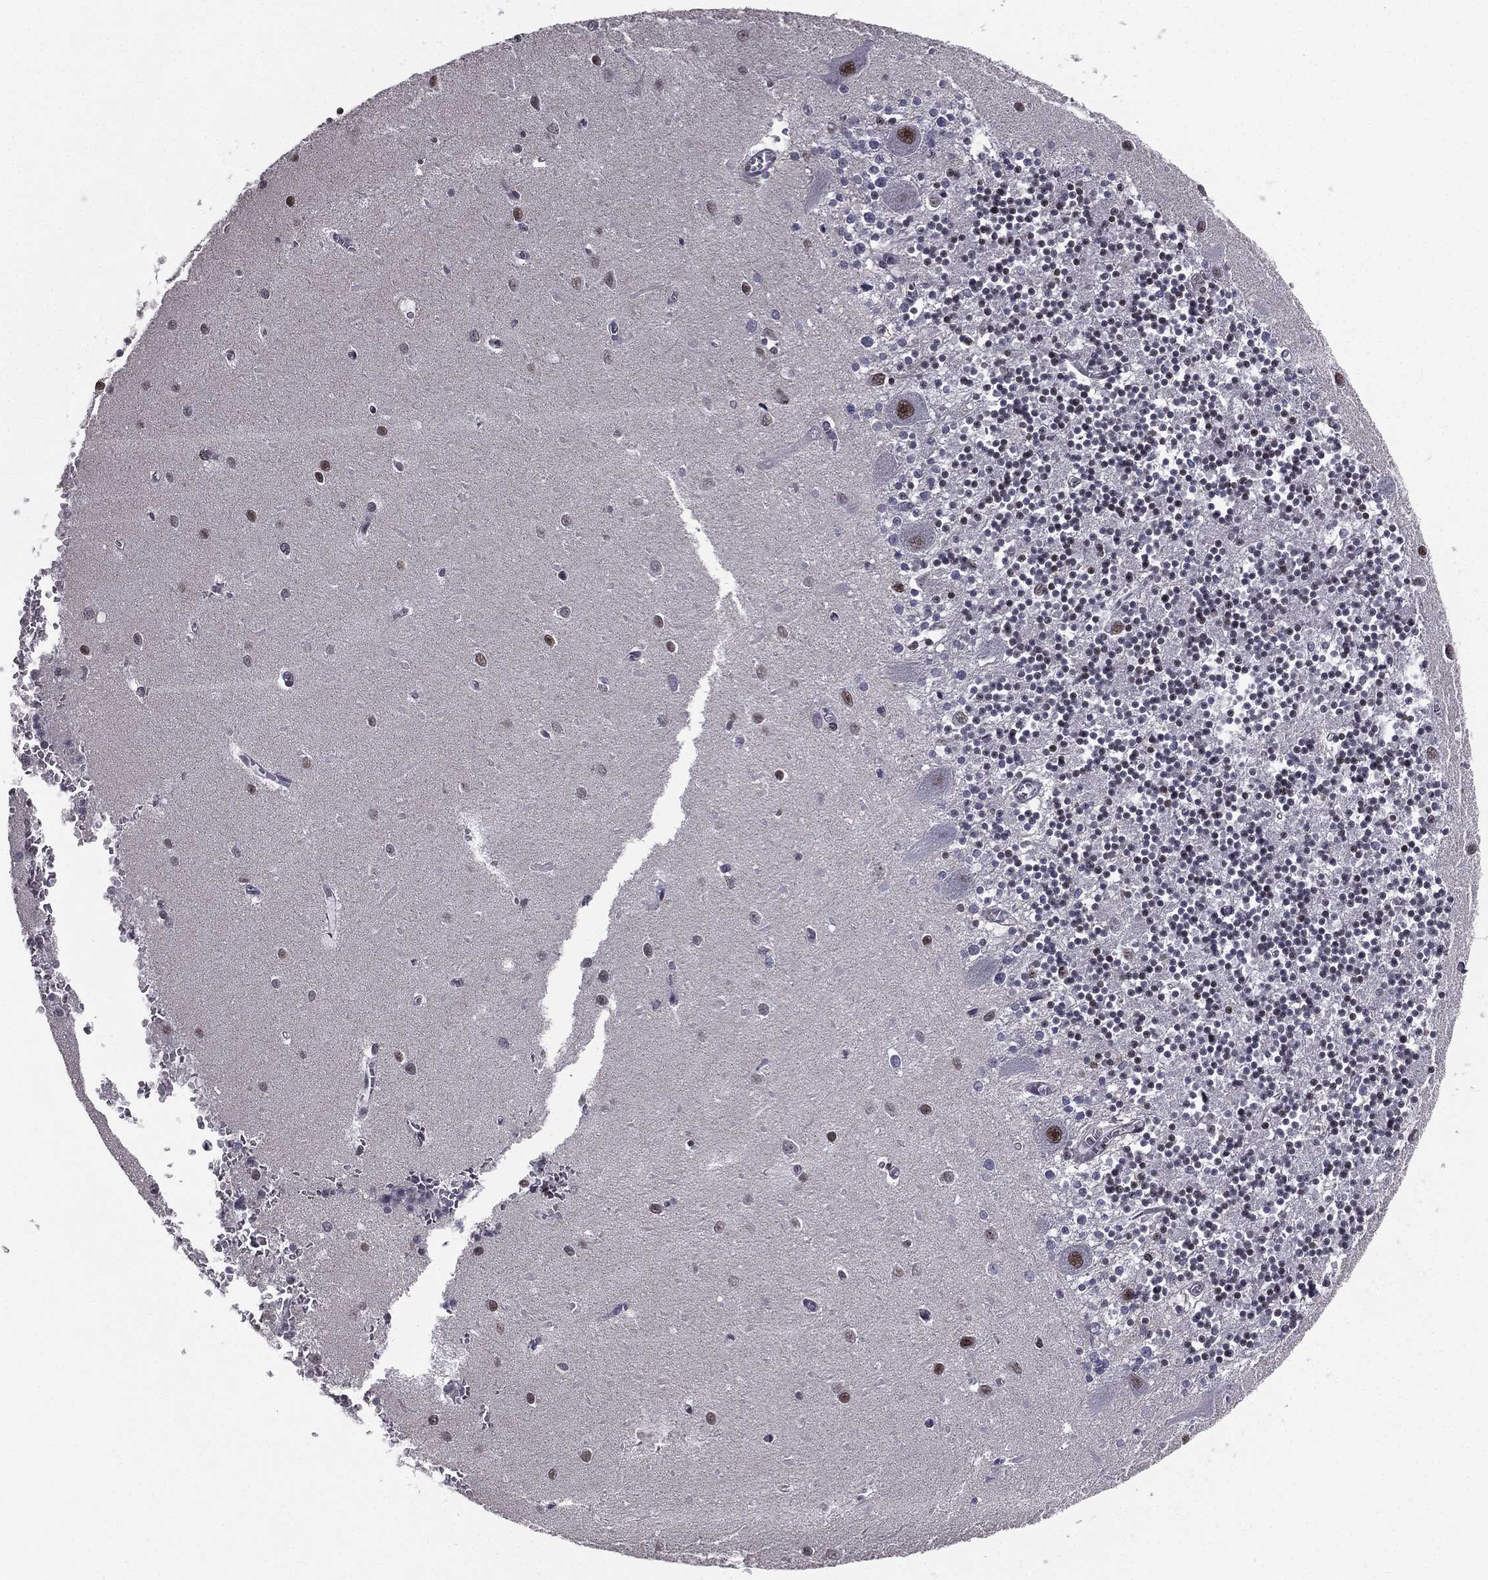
{"staining": {"intensity": "strong", "quantity": "<25%", "location": "nuclear"}, "tissue": "cerebellum", "cell_type": "Cells in granular layer", "image_type": "normal", "snomed": [{"axis": "morphology", "description": "Normal tissue, NOS"}, {"axis": "topography", "description": "Cerebellum"}], "caption": "DAB (3,3'-diaminobenzidine) immunohistochemical staining of benign cerebellum demonstrates strong nuclear protein staining in about <25% of cells in granular layer.", "gene": "RARB", "patient": {"sex": "female", "age": 64}}